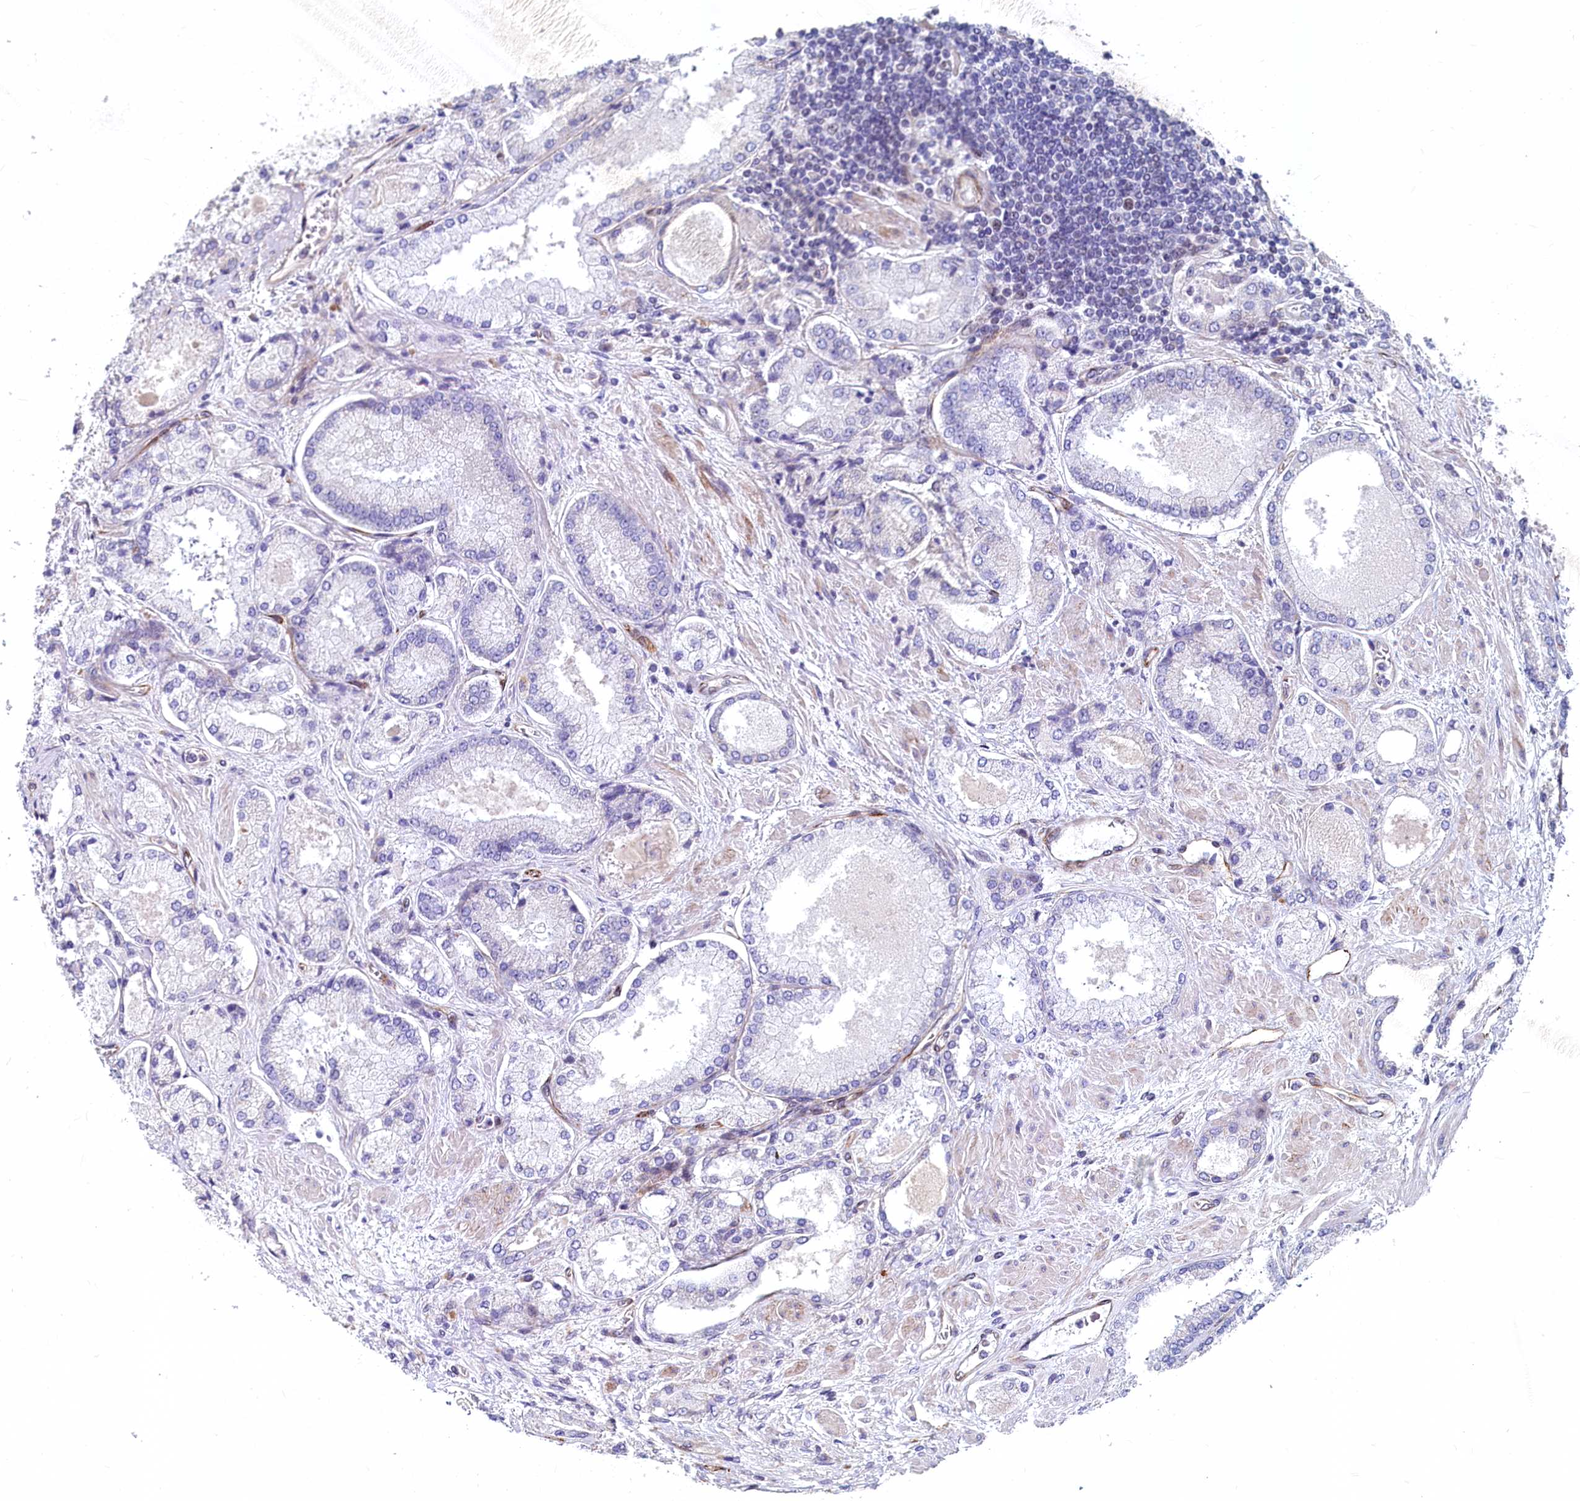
{"staining": {"intensity": "negative", "quantity": "none", "location": "none"}, "tissue": "prostate cancer", "cell_type": "Tumor cells", "image_type": "cancer", "snomed": [{"axis": "morphology", "description": "Adenocarcinoma, Low grade"}, {"axis": "topography", "description": "Prostate"}], "caption": "Prostate cancer stained for a protein using IHC demonstrates no positivity tumor cells.", "gene": "ASXL3", "patient": {"sex": "male", "age": 74}}